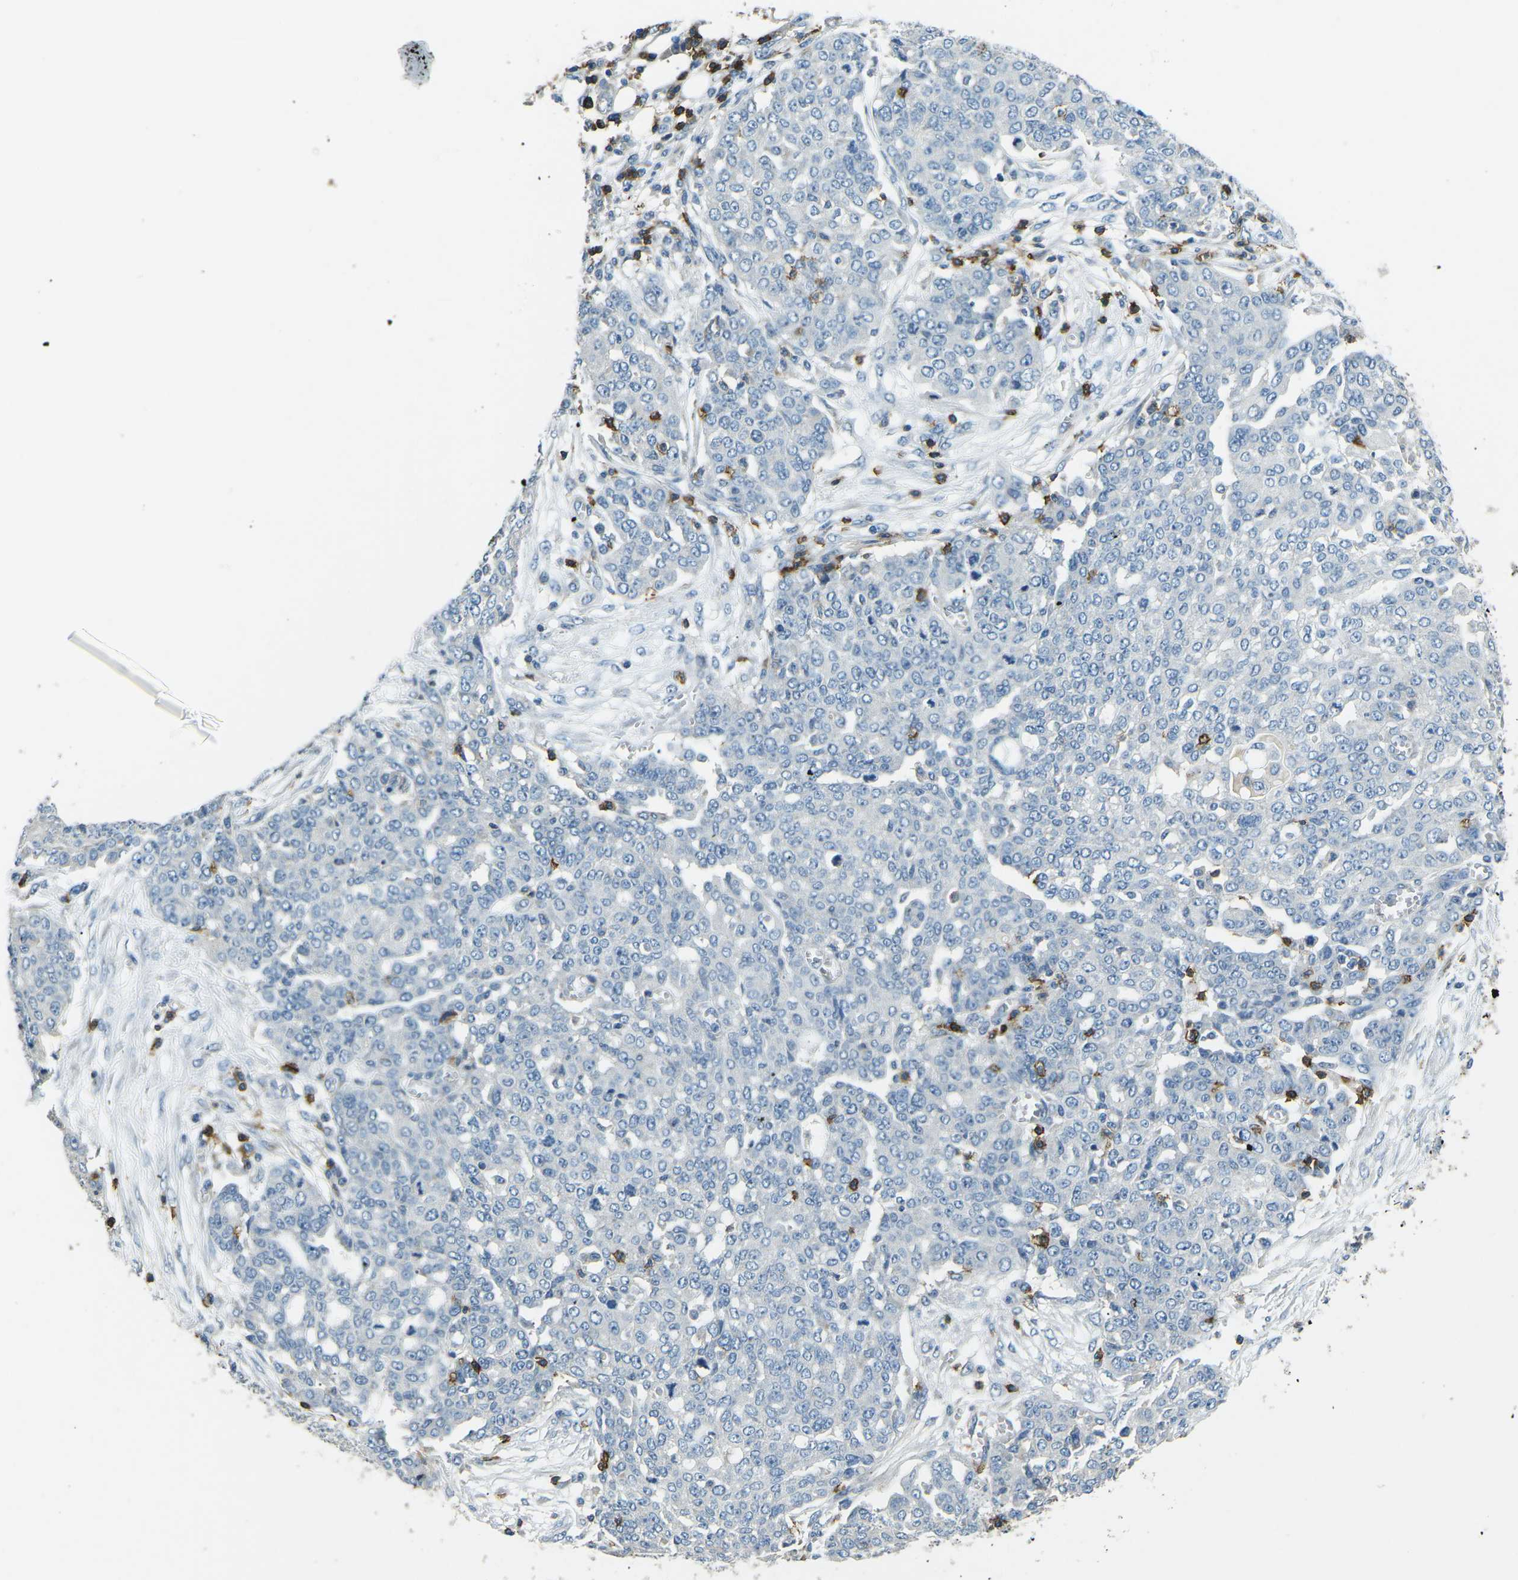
{"staining": {"intensity": "negative", "quantity": "none", "location": "none"}, "tissue": "ovarian cancer", "cell_type": "Tumor cells", "image_type": "cancer", "snomed": [{"axis": "morphology", "description": "Cystadenocarcinoma, serous, NOS"}, {"axis": "topography", "description": "Soft tissue"}, {"axis": "topography", "description": "Ovary"}], "caption": "IHC image of neoplastic tissue: human ovarian cancer (serous cystadenocarcinoma) stained with DAB (3,3'-diaminobenzidine) reveals no significant protein staining in tumor cells. Brightfield microscopy of immunohistochemistry stained with DAB (3,3'-diaminobenzidine) (brown) and hematoxylin (blue), captured at high magnification.", "gene": "CD6", "patient": {"sex": "female", "age": 57}}